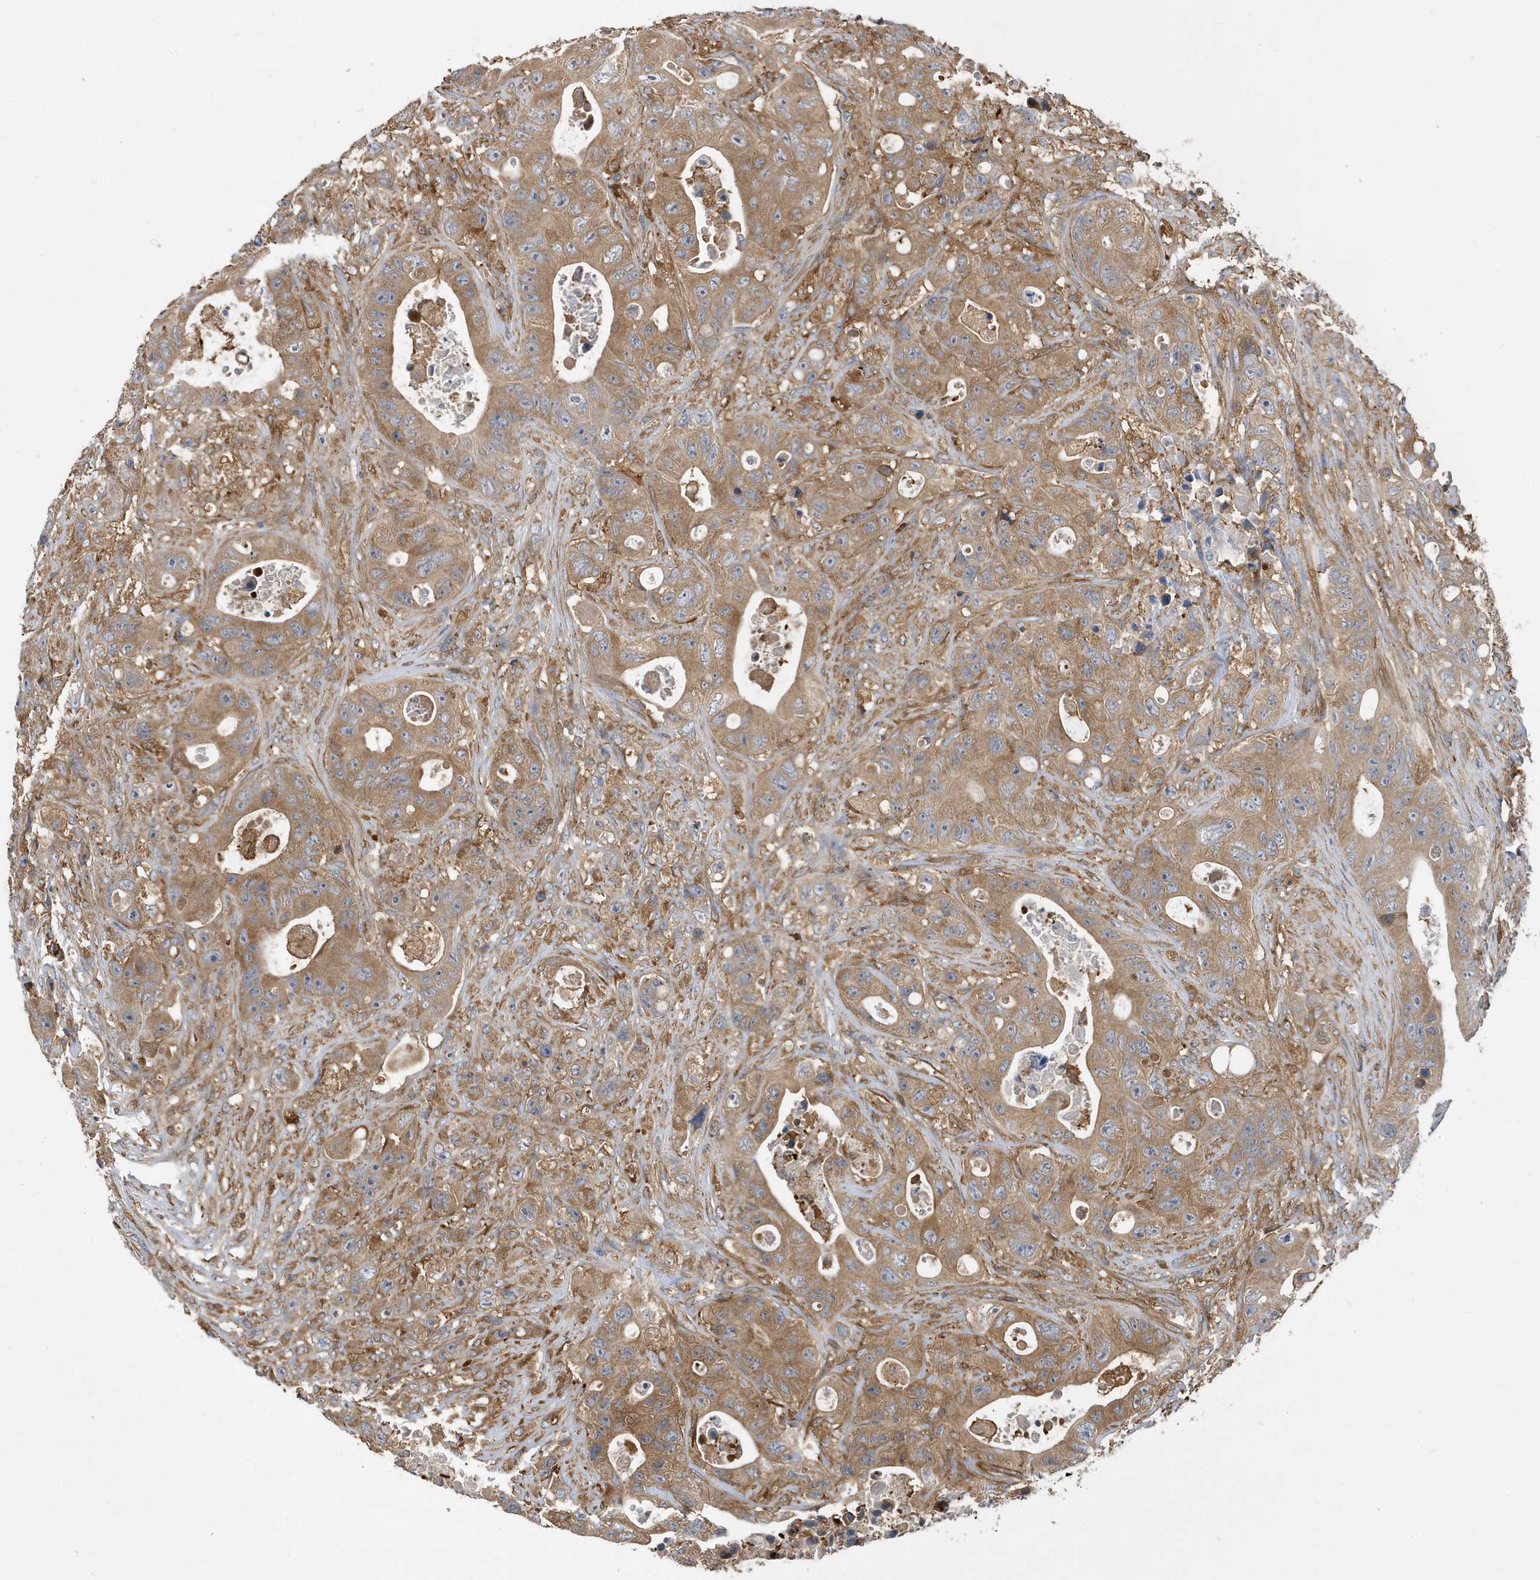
{"staining": {"intensity": "moderate", "quantity": ">75%", "location": "cytoplasmic/membranous"}, "tissue": "colorectal cancer", "cell_type": "Tumor cells", "image_type": "cancer", "snomed": [{"axis": "morphology", "description": "Adenocarcinoma, NOS"}, {"axis": "topography", "description": "Colon"}], "caption": "Brown immunohistochemical staining in human colorectal cancer (adenocarcinoma) exhibits moderate cytoplasmic/membranous expression in about >75% of tumor cells. (DAB (3,3'-diaminobenzidine) = brown stain, brightfield microscopy at high magnification).", "gene": "LAPTM4A", "patient": {"sex": "female", "age": 46}}